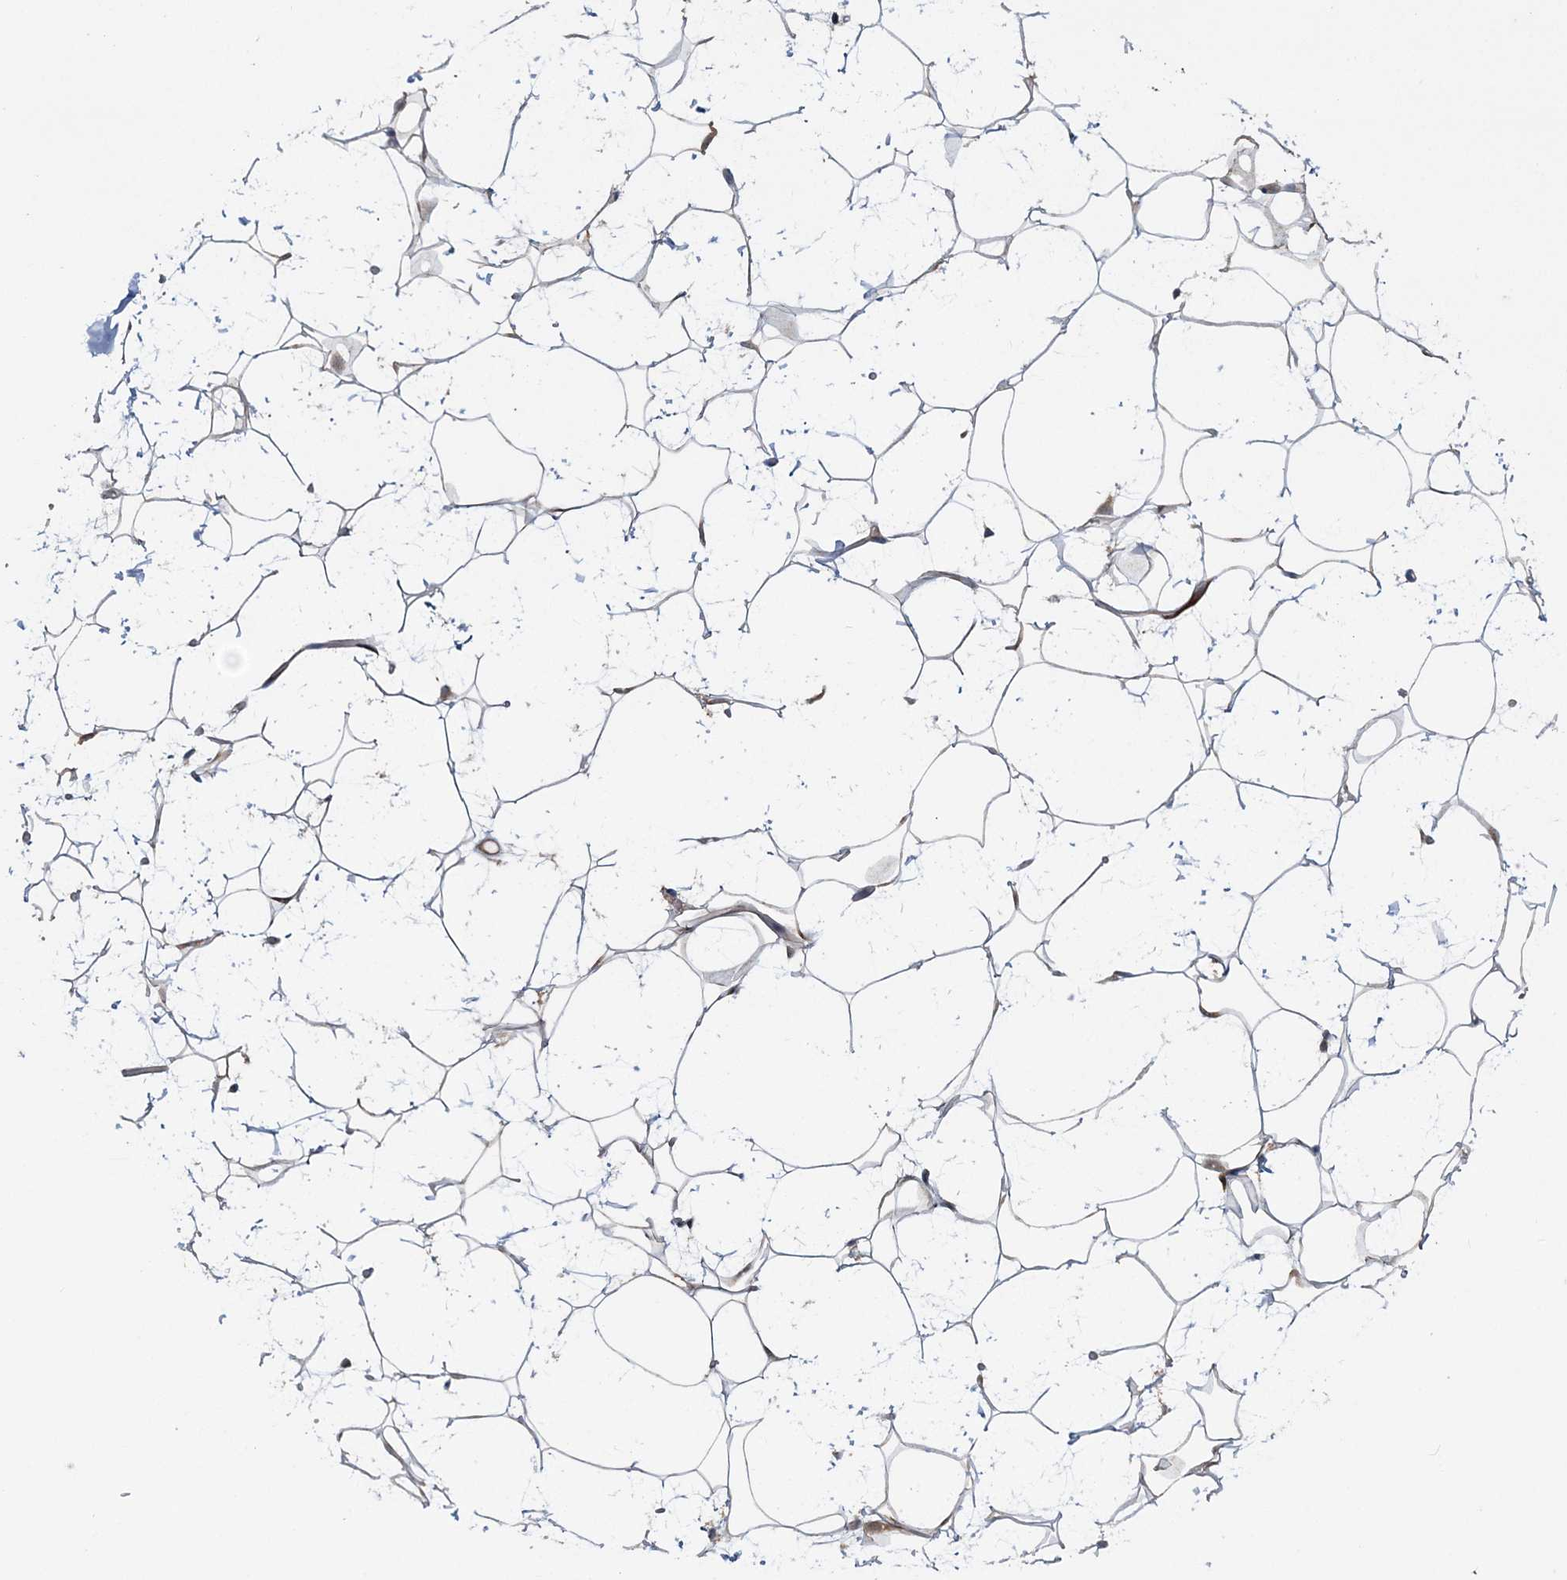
{"staining": {"intensity": "negative", "quantity": "none", "location": "none"}, "tissue": "adipose tissue", "cell_type": "Adipocytes", "image_type": "normal", "snomed": [{"axis": "morphology", "description": "Normal tissue, NOS"}, {"axis": "topography", "description": "Breast"}], "caption": "Immunohistochemical staining of unremarkable human adipose tissue reveals no significant positivity in adipocytes. (IHC, brightfield microscopy, high magnification).", "gene": "MOCS2", "patient": {"sex": "female", "age": 26}}